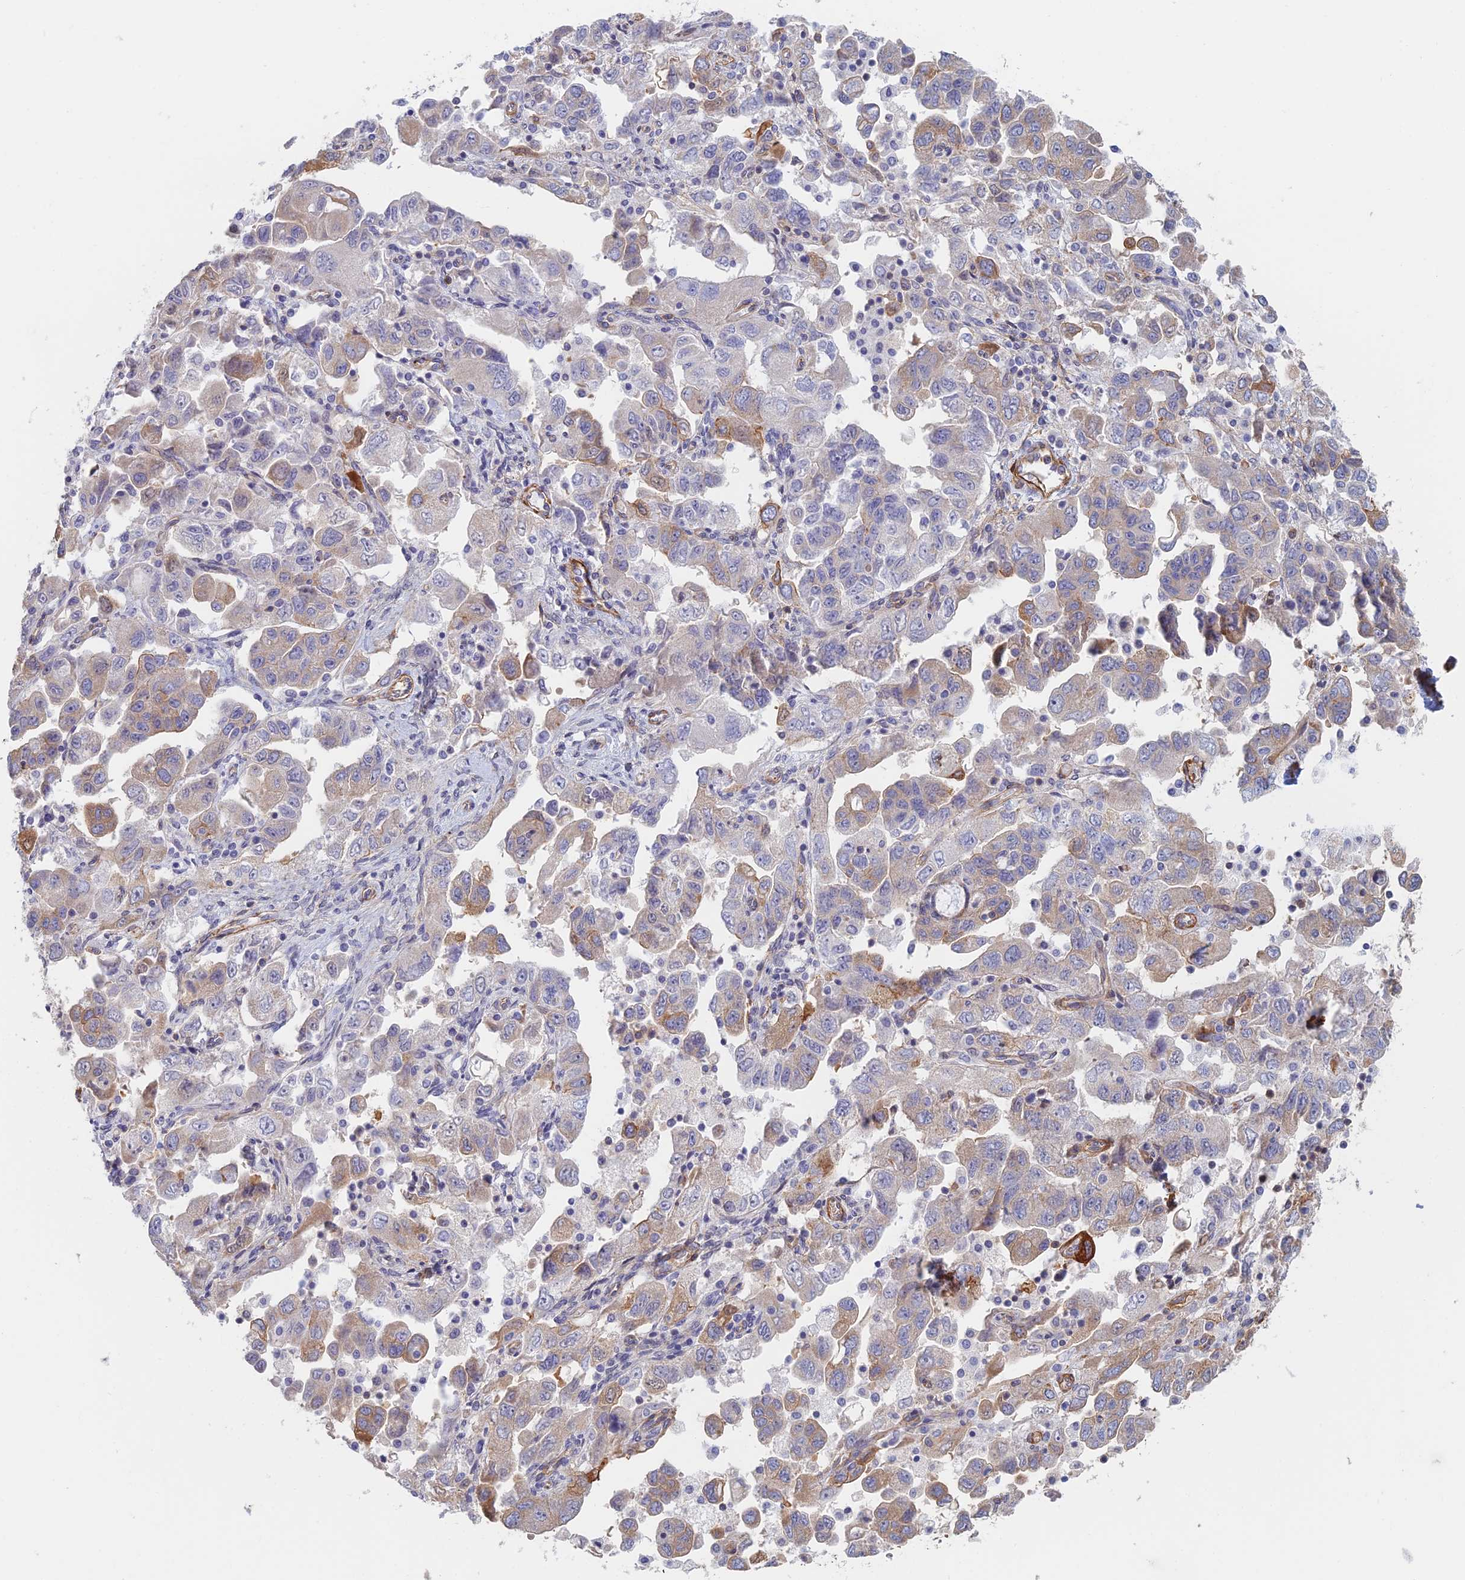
{"staining": {"intensity": "moderate", "quantity": "<25%", "location": "cytoplasmic/membranous"}, "tissue": "ovarian cancer", "cell_type": "Tumor cells", "image_type": "cancer", "snomed": [{"axis": "morphology", "description": "Carcinoma, NOS"}, {"axis": "morphology", "description": "Cystadenocarcinoma, serous, NOS"}, {"axis": "topography", "description": "Ovary"}], "caption": "Human serous cystadenocarcinoma (ovarian) stained with a brown dye displays moderate cytoplasmic/membranous positive expression in about <25% of tumor cells.", "gene": "PAK4", "patient": {"sex": "female", "age": 69}}